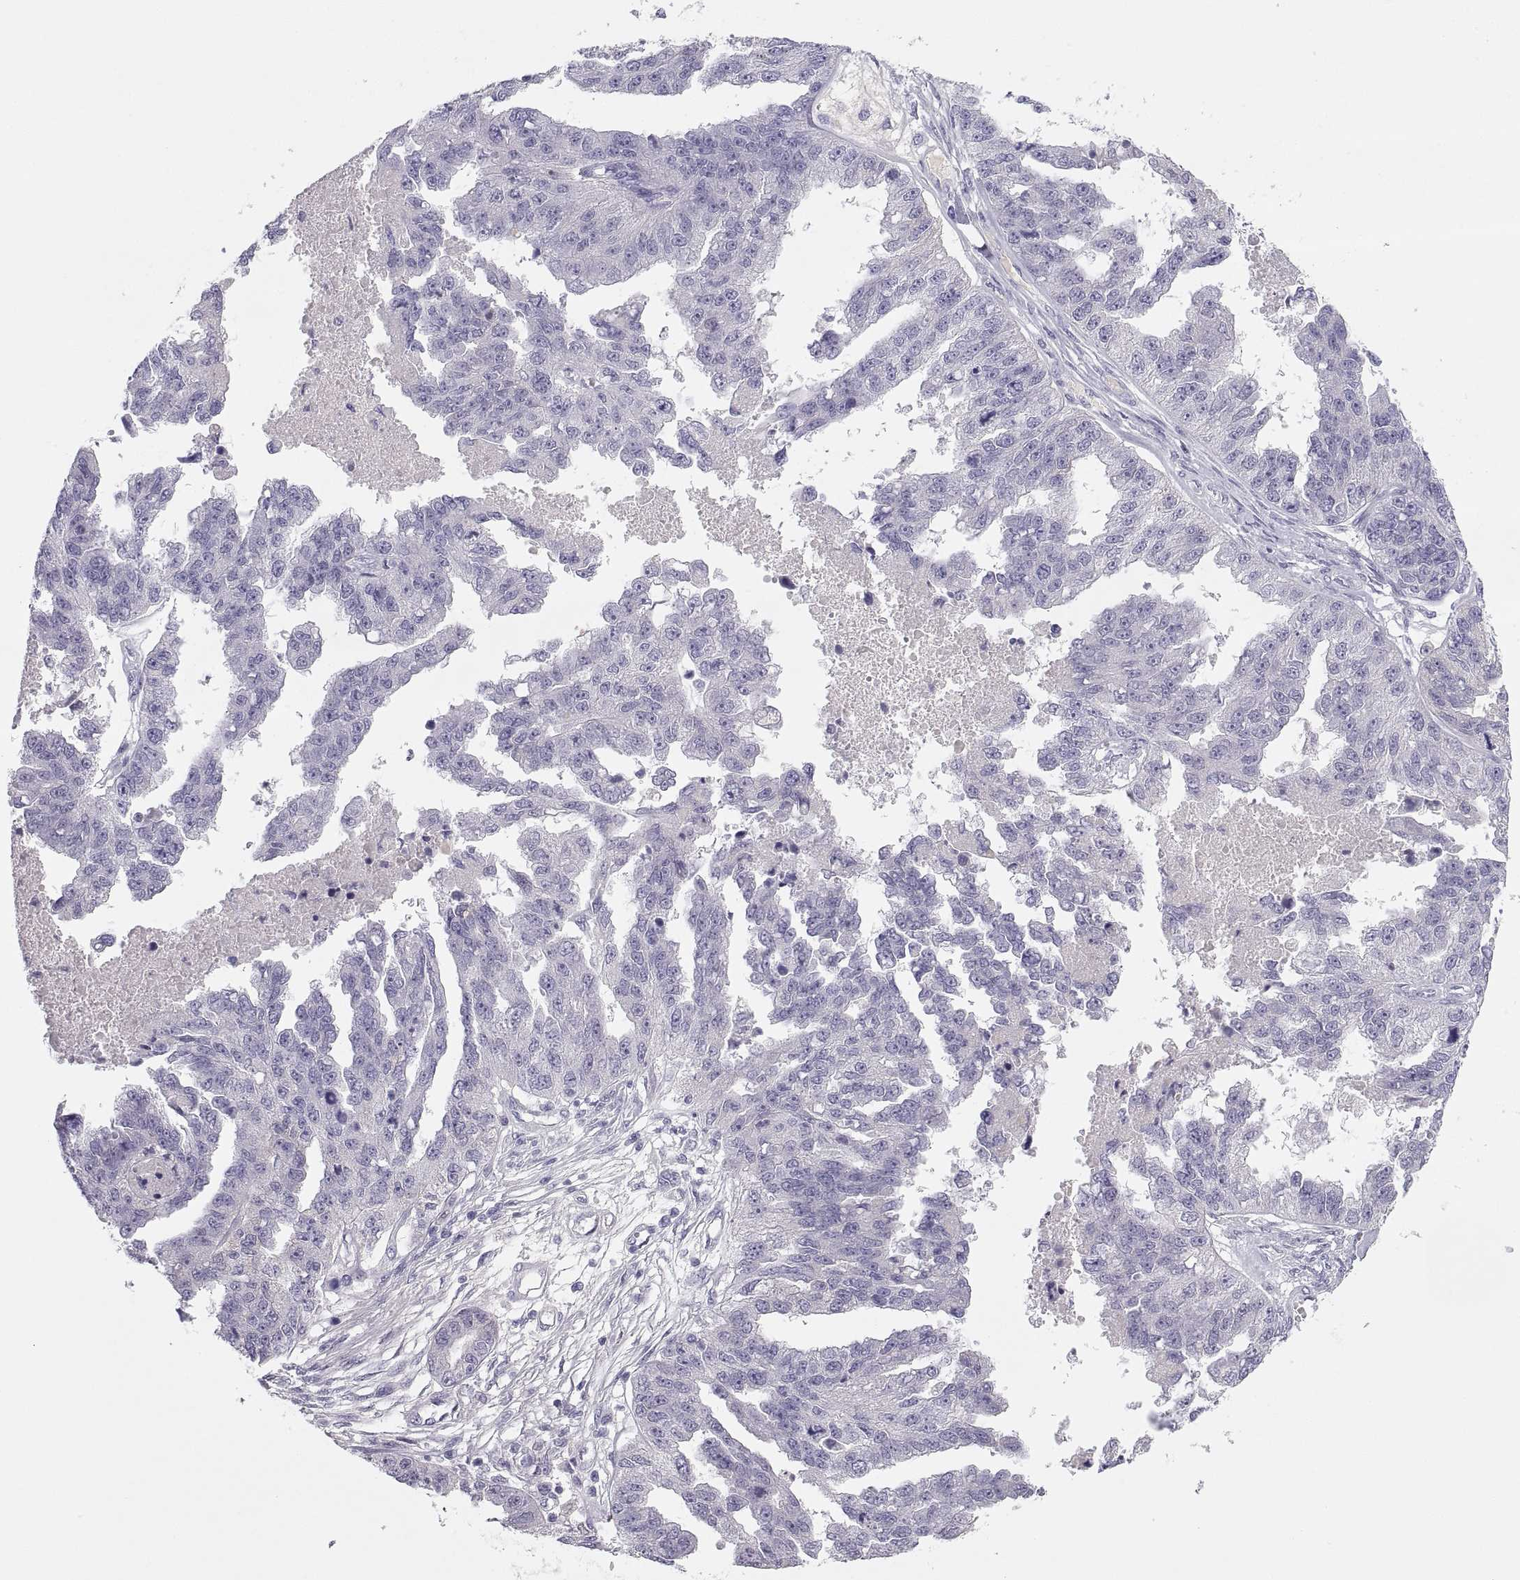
{"staining": {"intensity": "negative", "quantity": "none", "location": "none"}, "tissue": "ovarian cancer", "cell_type": "Tumor cells", "image_type": "cancer", "snomed": [{"axis": "morphology", "description": "Cystadenocarcinoma, serous, NOS"}, {"axis": "topography", "description": "Ovary"}], "caption": "A high-resolution micrograph shows IHC staining of ovarian cancer, which demonstrates no significant expression in tumor cells. (DAB IHC with hematoxylin counter stain).", "gene": "MAGEB2", "patient": {"sex": "female", "age": 58}}